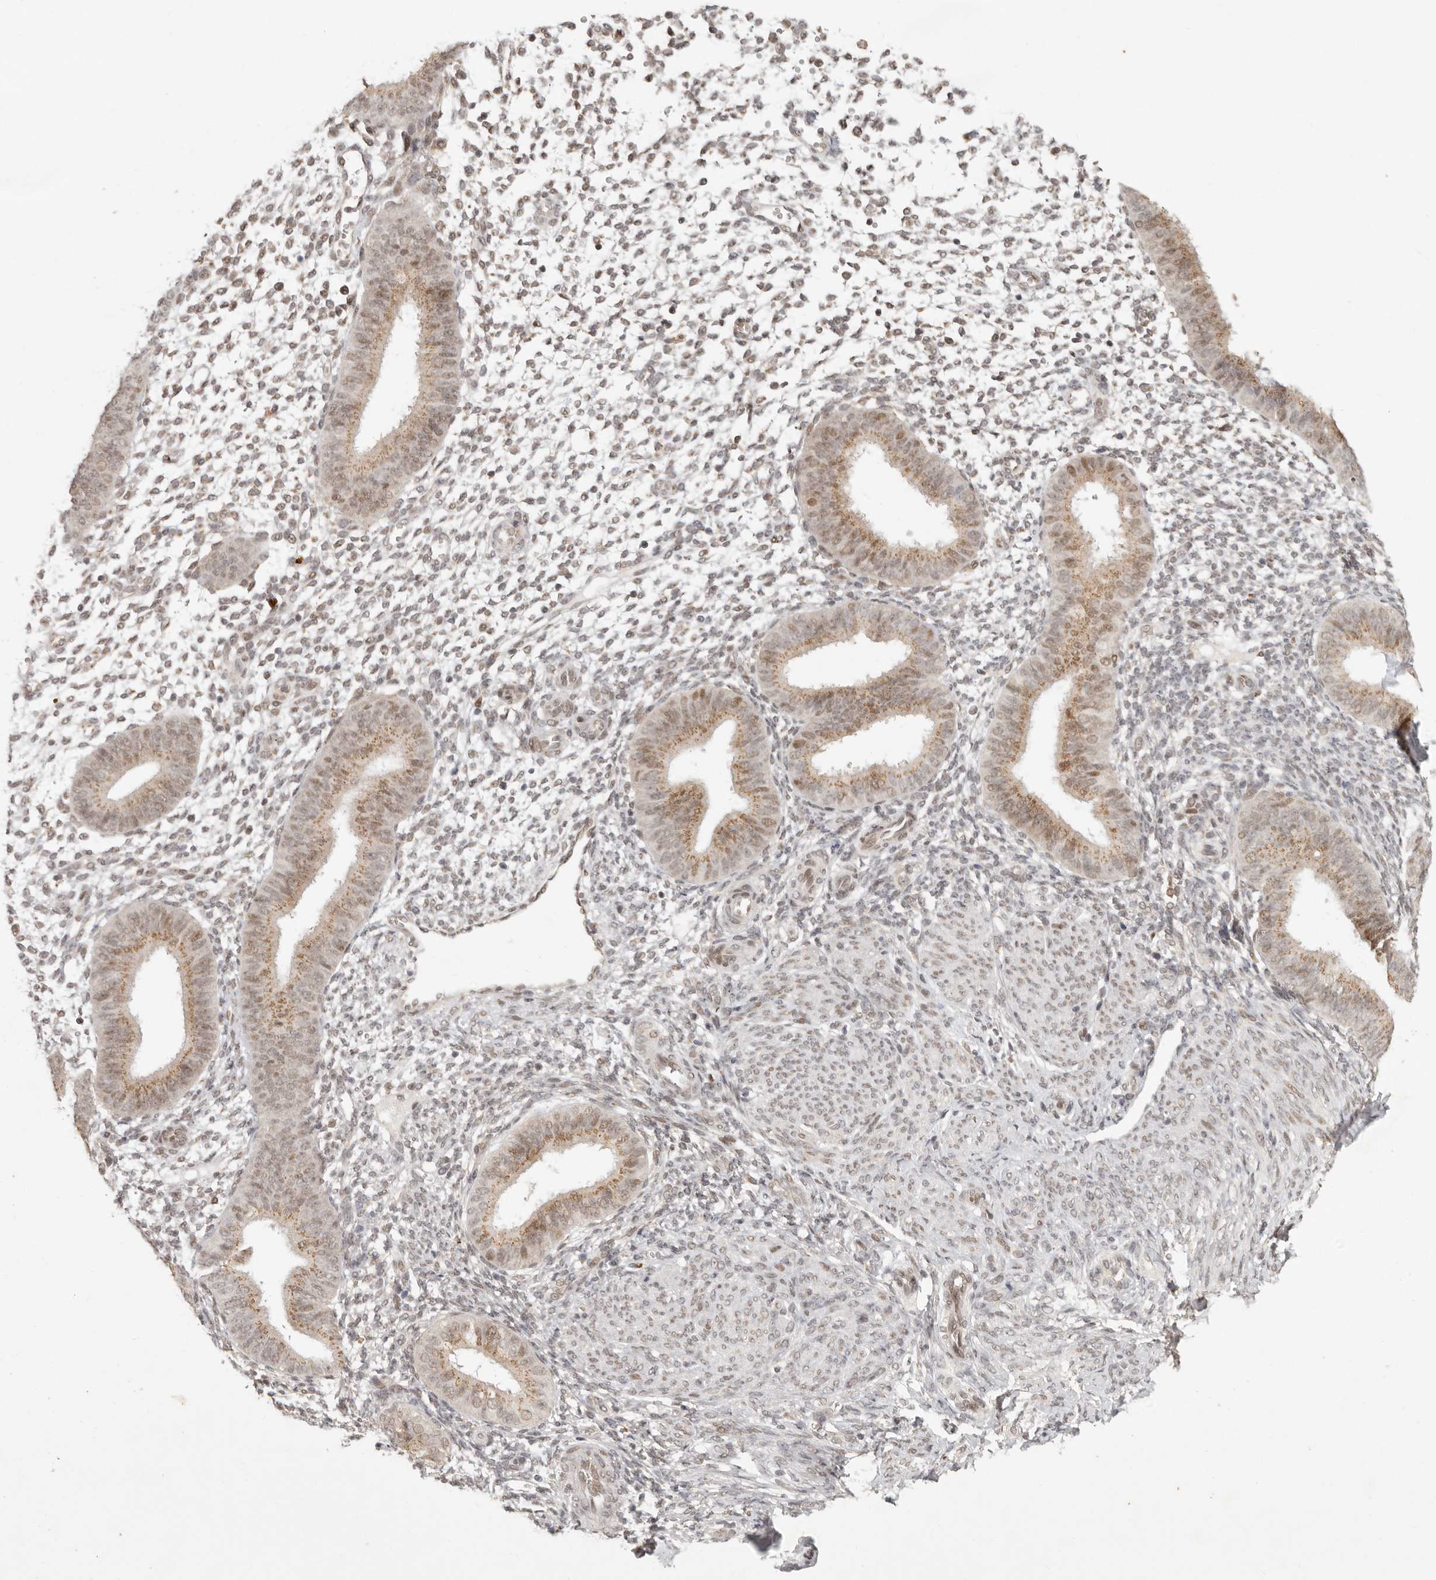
{"staining": {"intensity": "weak", "quantity": "25%-75%", "location": "nuclear"}, "tissue": "endometrium", "cell_type": "Cells in endometrial stroma", "image_type": "normal", "snomed": [{"axis": "morphology", "description": "Normal tissue, NOS"}, {"axis": "topography", "description": "Uterus"}, {"axis": "topography", "description": "Endometrium"}], "caption": "This histopathology image displays normal endometrium stained with immunohistochemistry to label a protein in brown. The nuclear of cells in endometrial stroma show weak positivity for the protein. Nuclei are counter-stained blue.", "gene": "LRRC75A", "patient": {"sex": "female", "age": 48}}